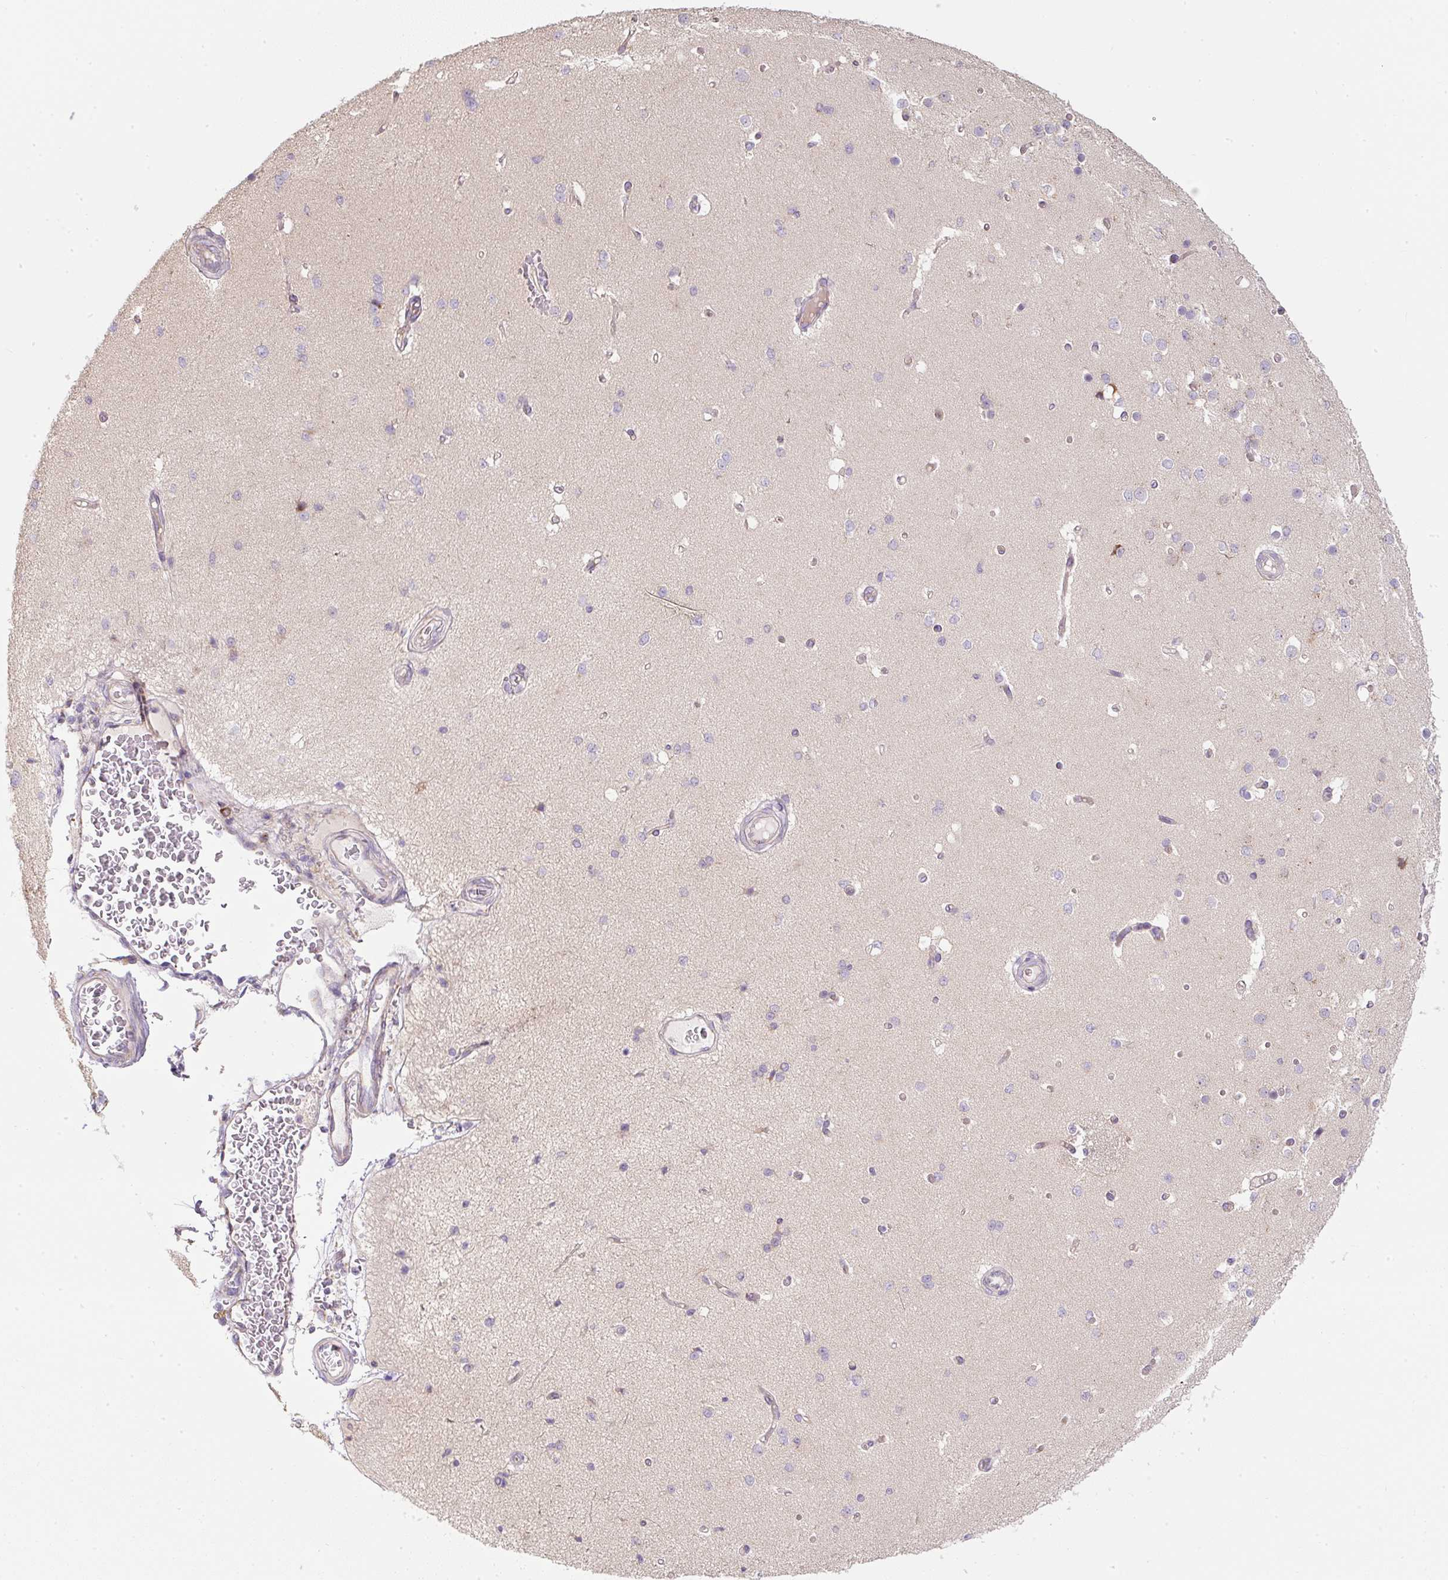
{"staining": {"intensity": "negative", "quantity": "none", "location": "none"}, "tissue": "cerebral cortex", "cell_type": "Endothelial cells", "image_type": "normal", "snomed": [{"axis": "morphology", "description": "Normal tissue, NOS"}, {"axis": "morphology", "description": "Inflammation, NOS"}, {"axis": "topography", "description": "Cerebral cortex"}], "caption": "A high-resolution micrograph shows IHC staining of normal cerebral cortex, which shows no significant positivity in endothelial cells. (Immunohistochemistry (ihc), brightfield microscopy, high magnification).", "gene": "MLX", "patient": {"sex": "male", "age": 6}}